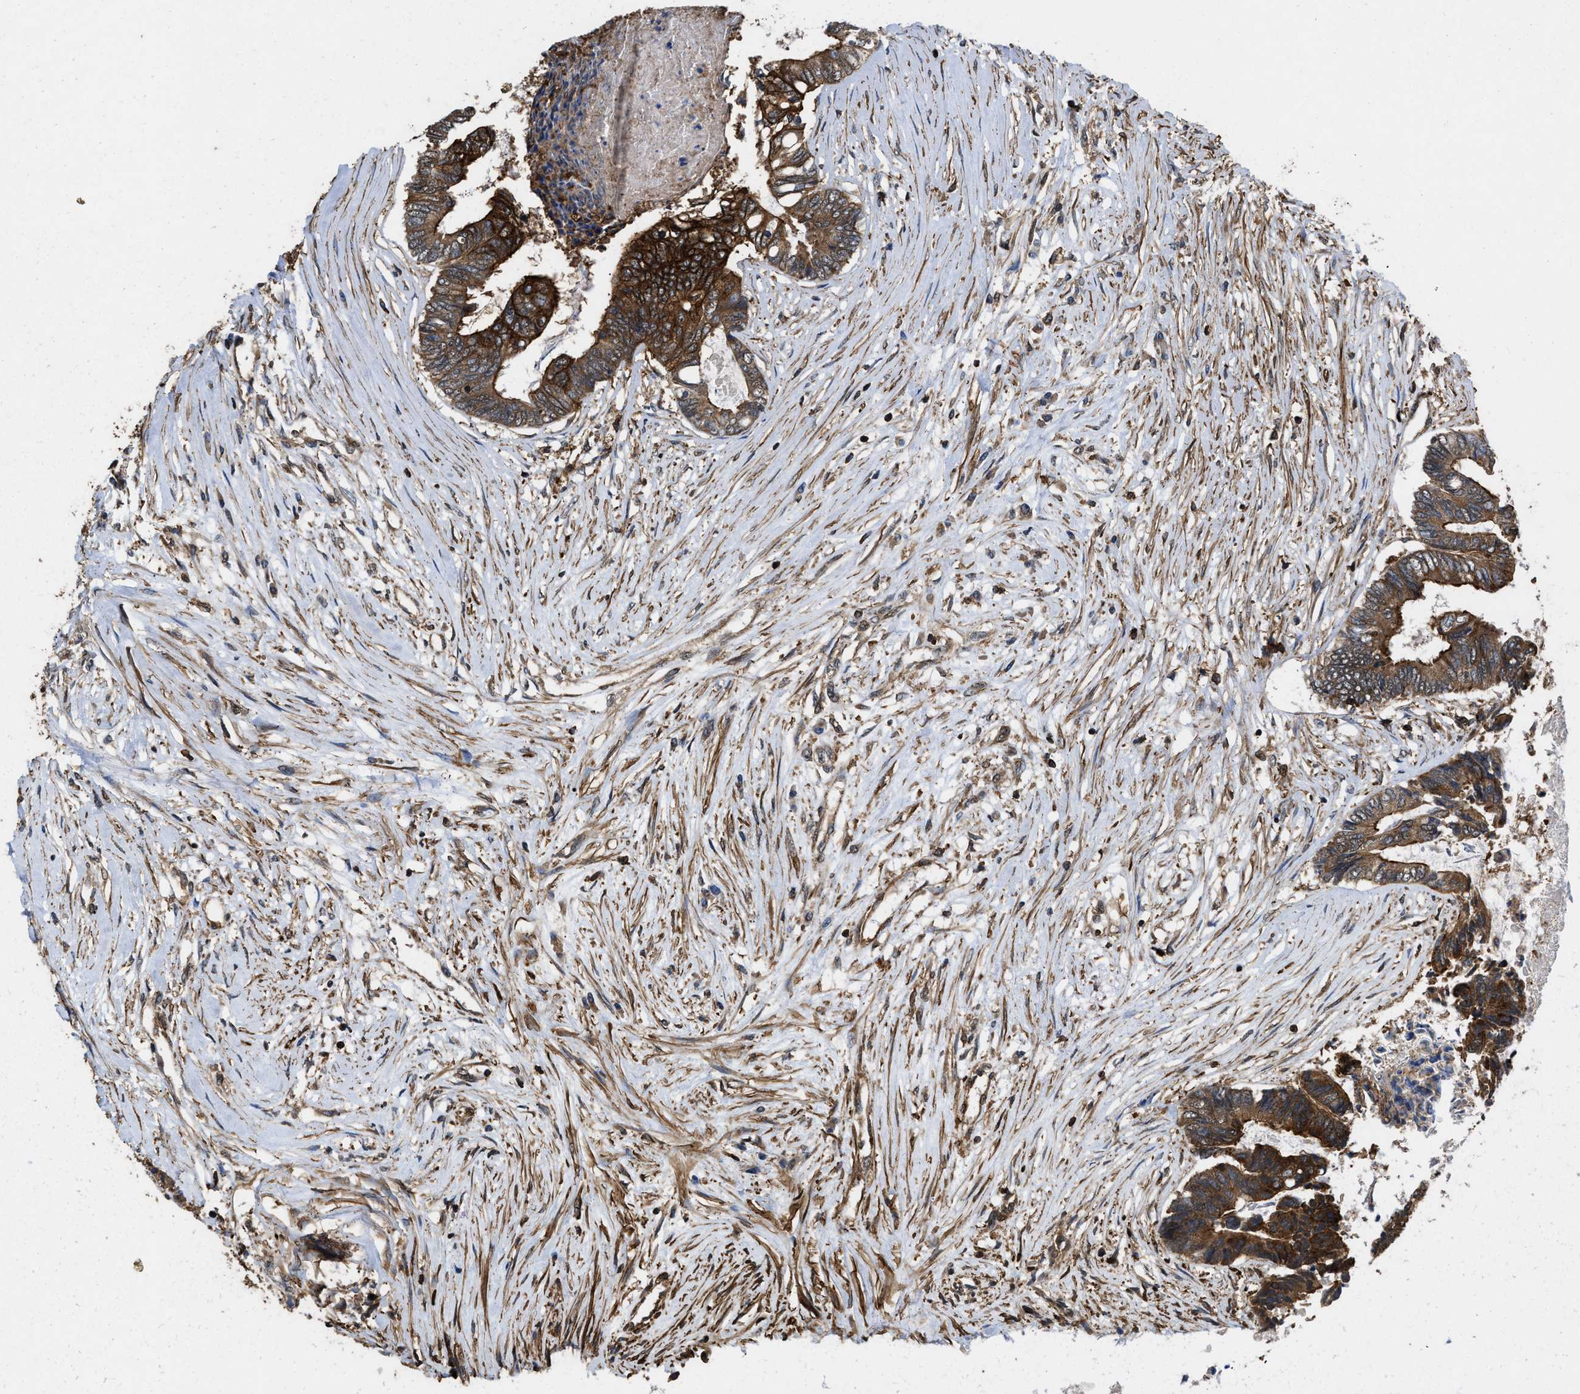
{"staining": {"intensity": "strong", "quantity": ">75%", "location": "cytoplasmic/membranous"}, "tissue": "colorectal cancer", "cell_type": "Tumor cells", "image_type": "cancer", "snomed": [{"axis": "morphology", "description": "Adenocarcinoma, NOS"}, {"axis": "topography", "description": "Rectum"}], "caption": "Immunohistochemistry image of human adenocarcinoma (colorectal) stained for a protein (brown), which shows high levels of strong cytoplasmic/membranous staining in about >75% of tumor cells.", "gene": "LINGO2", "patient": {"sex": "male", "age": 63}}